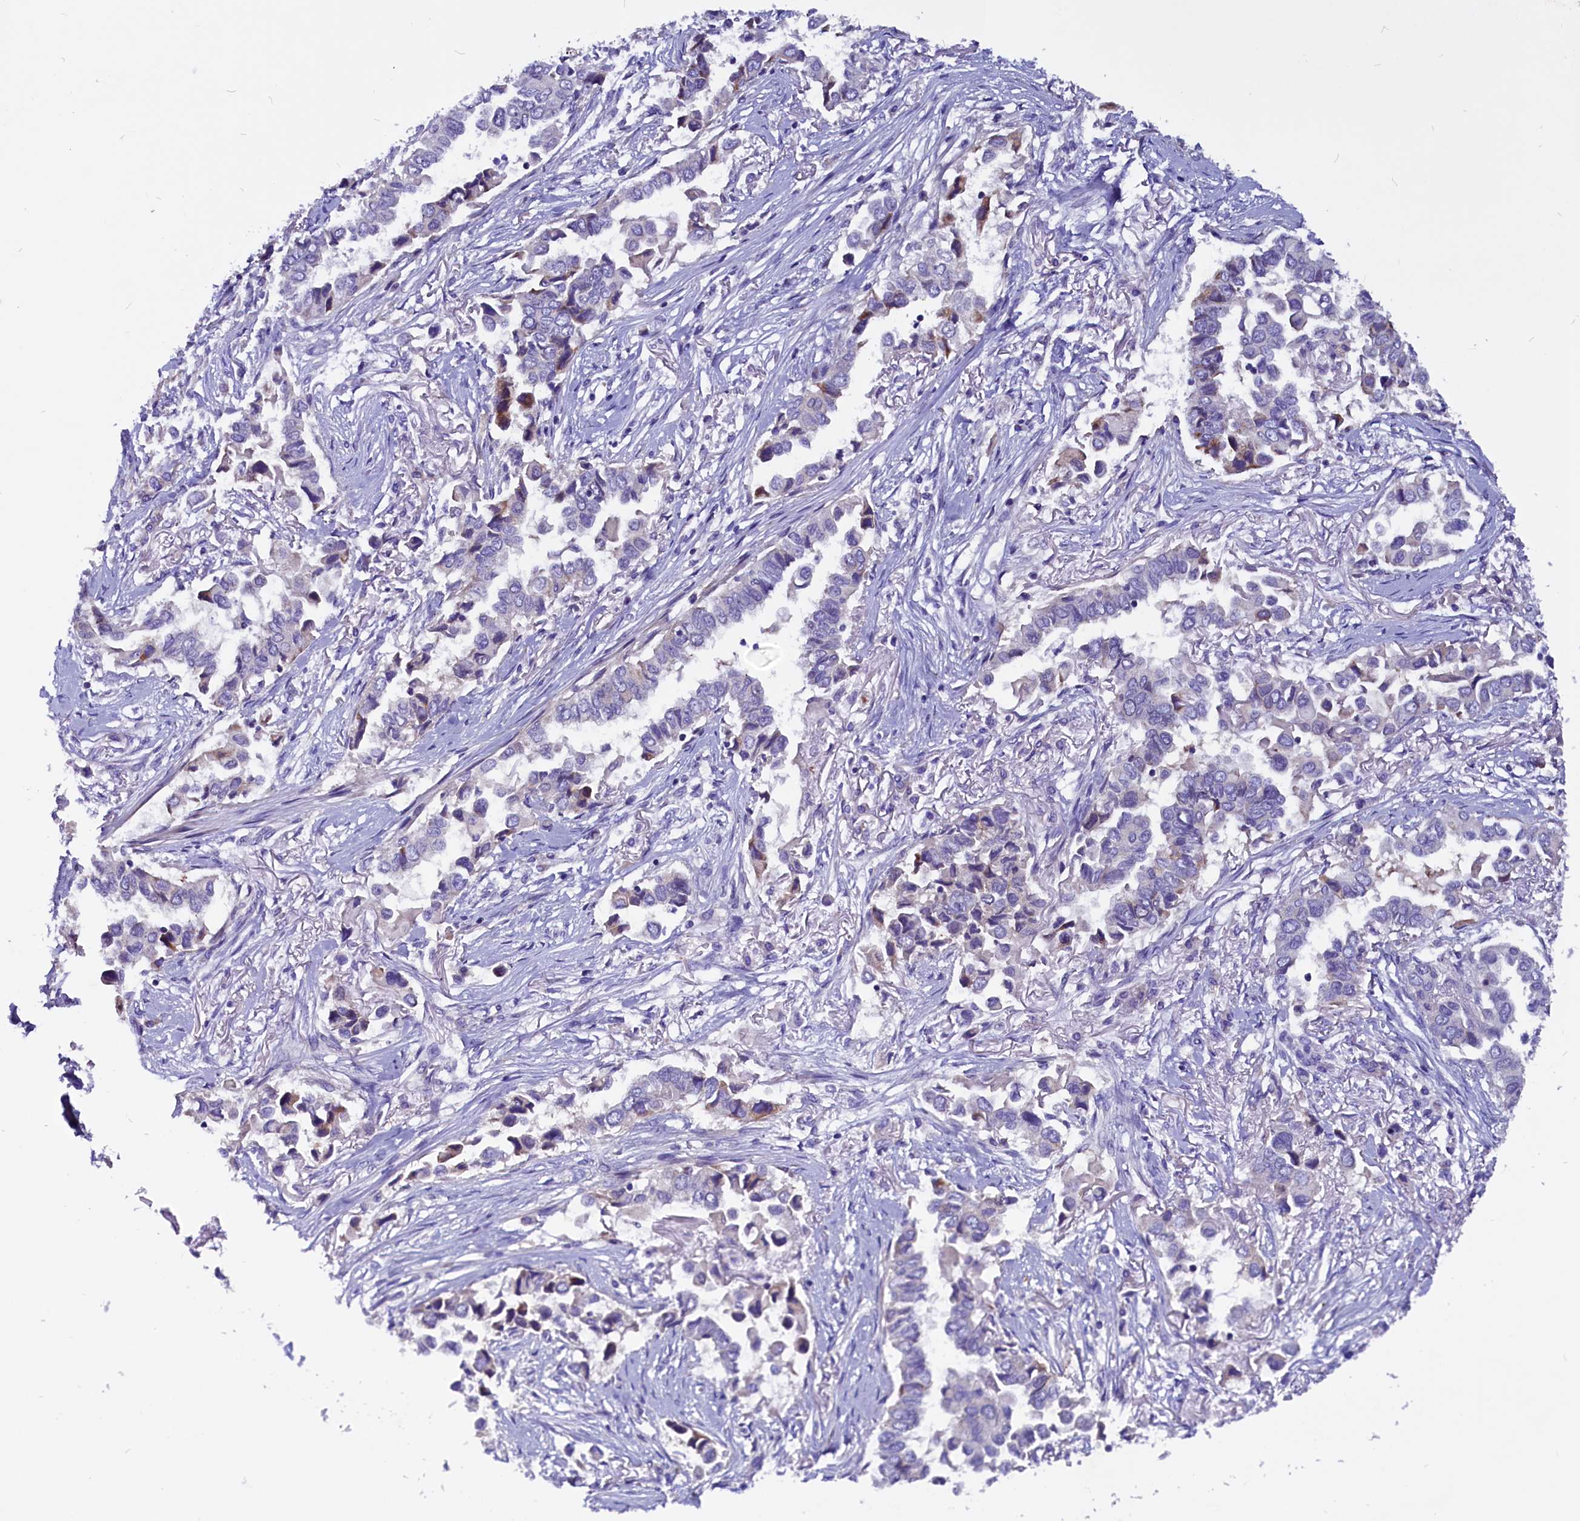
{"staining": {"intensity": "negative", "quantity": "none", "location": "none"}, "tissue": "lung cancer", "cell_type": "Tumor cells", "image_type": "cancer", "snomed": [{"axis": "morphology", "description": "Adenocarcinoma, NOS"}, {"axis": "topography", "description": "Lung"}], "caption": "A micrograph of lung cancer (adenocarcinoma) stained for a protein displays no brown staining in tumor cells. (Brightfield microscopy of DAB (3,3'-diaminobenzidine) IHC at high magnification).", "gene": "CCBE1", "patient": {"sex": "female", "age": 76}}